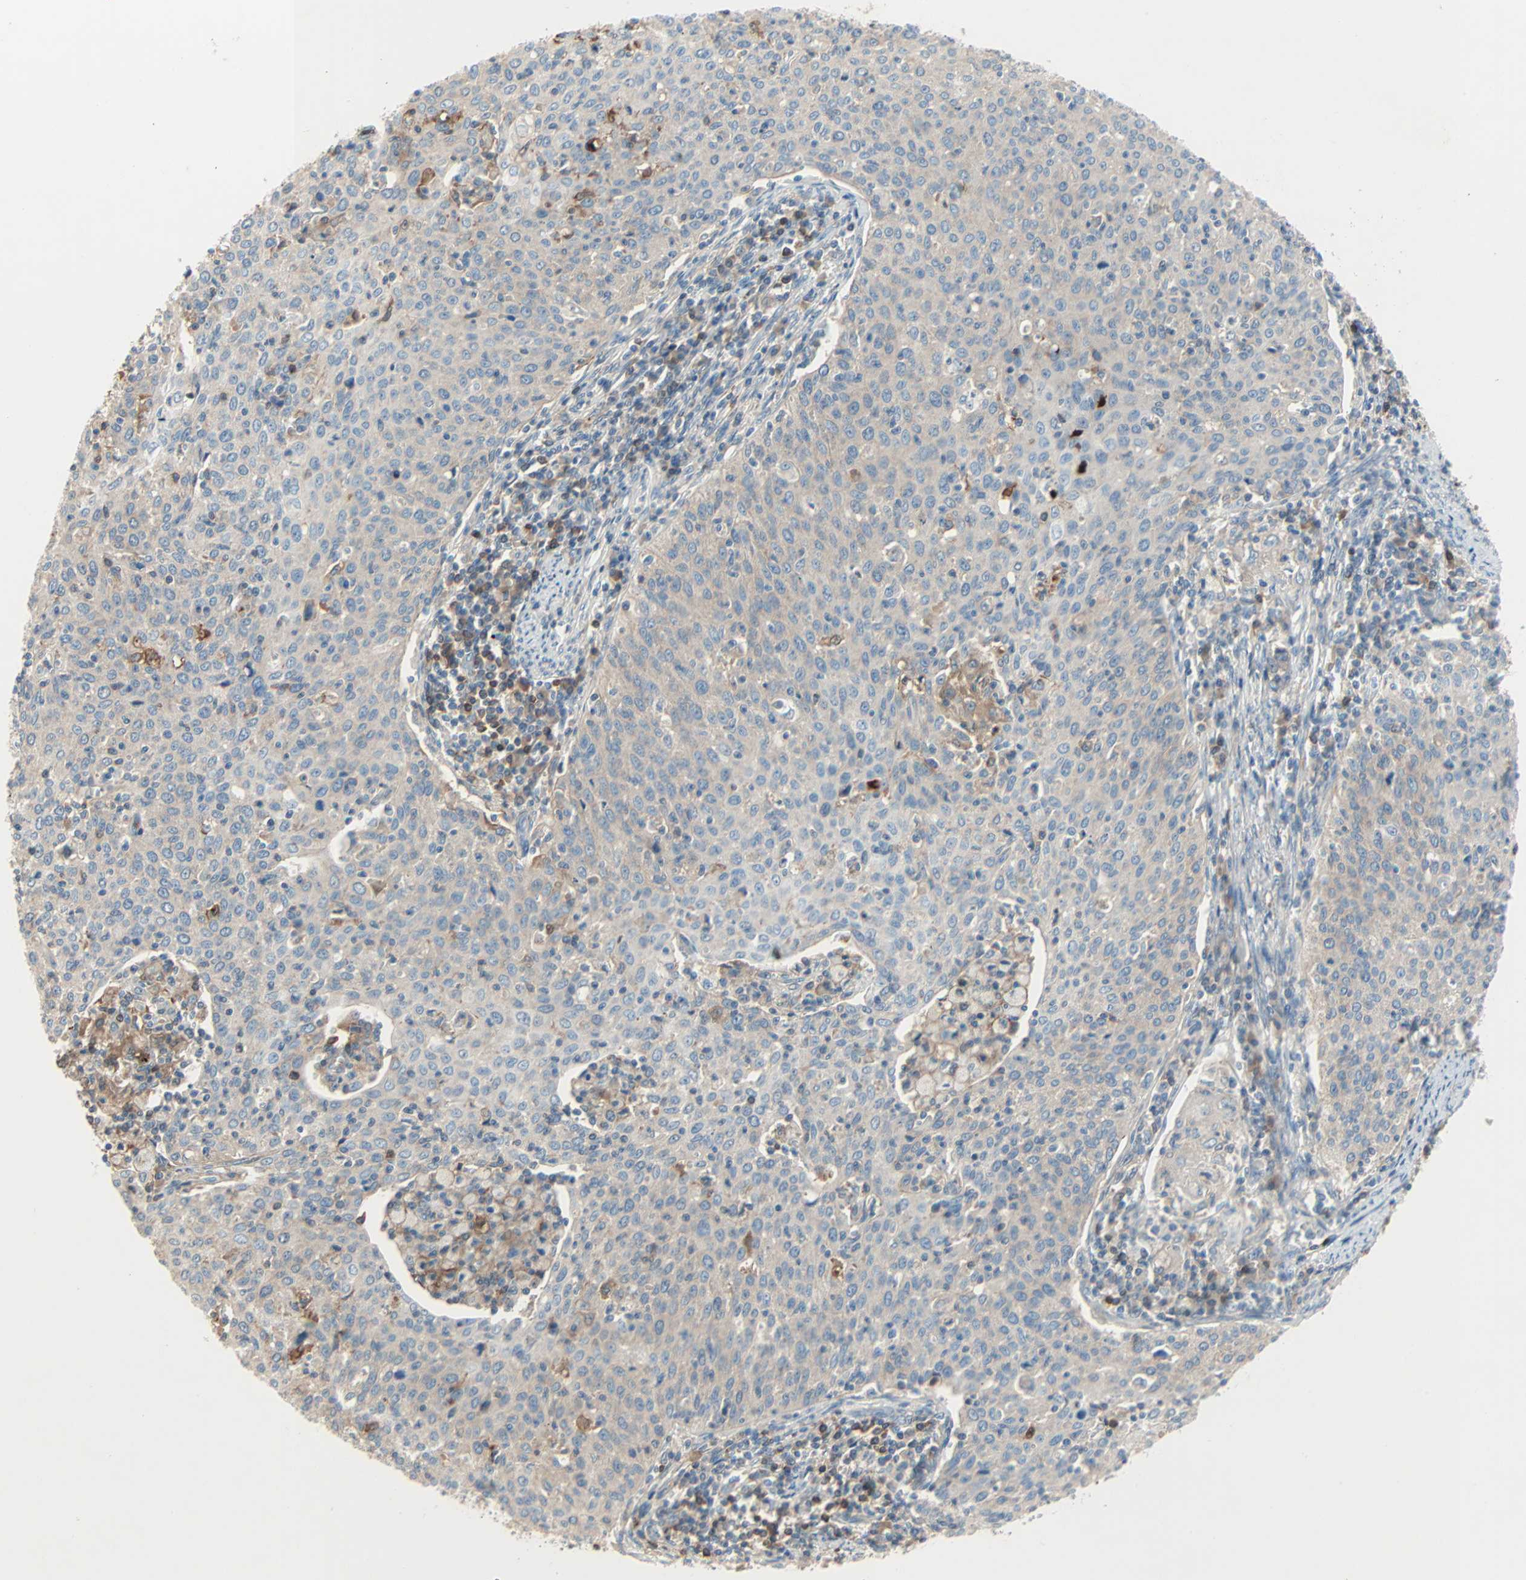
{"staining": {"intensity": "weak", "quantity": "25%-75%", "location": "cytoplasmic/membranous"}, "tissue": "cervical cancer", "cell_type": "Tumor cells", "image_type": "cancer", "snomed": [{"axis": "morphology", "description": "Squamous cell carcinoma, NOS"}, {"axis": "topography", "description": "Cervix"}], "caption": "This is an image of immunohistochemistry (IHC) staining of cervical cancer, which shows weak expression in the cytoplasmic/membranous of tumor cells.", "gene": "TNFRSF12A", "patient": {"sex": "female", "age": 38}}